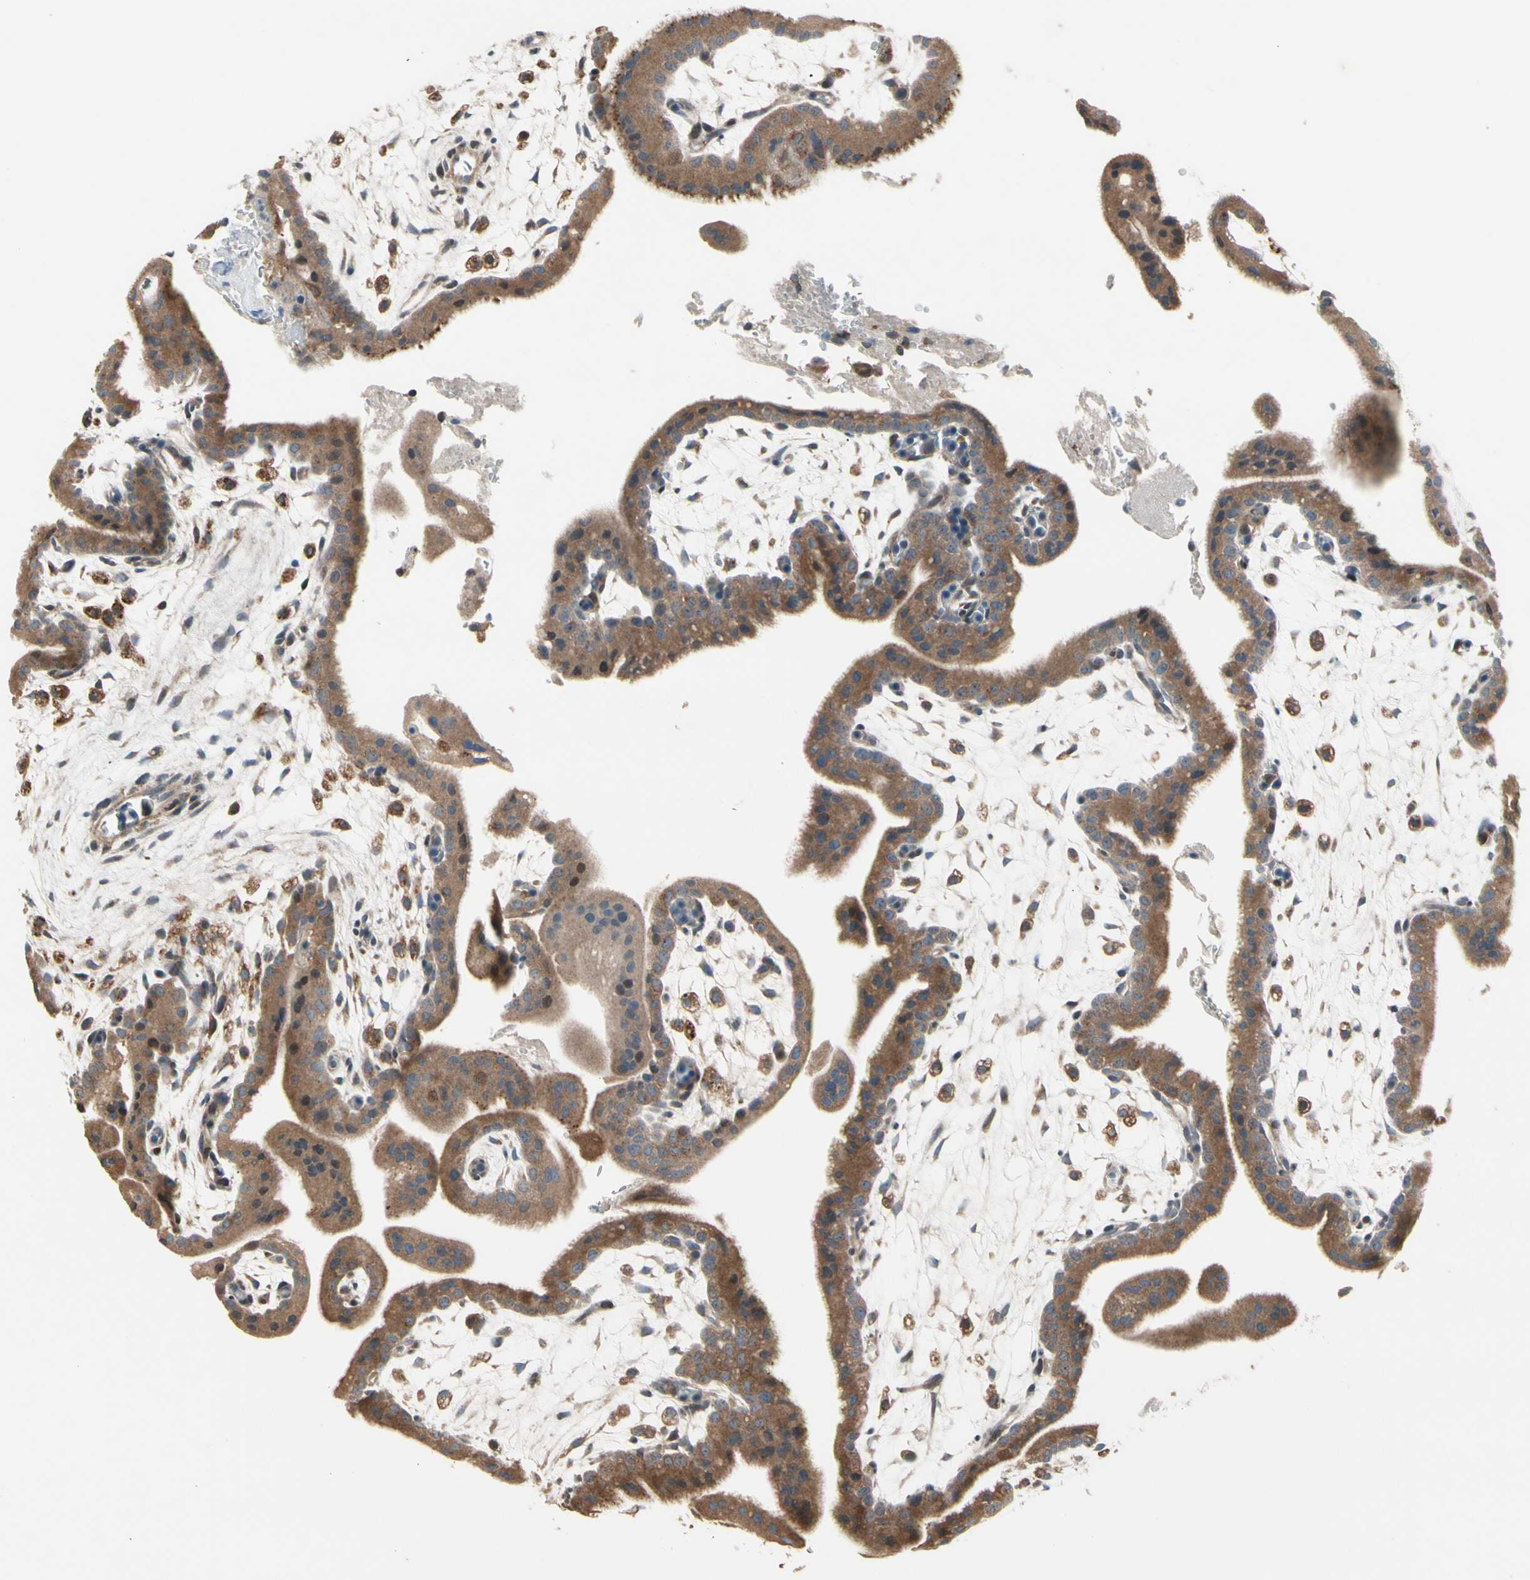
{"staining": {"intensity": "weak", "quantity": "25%-75%", "location": "cytoplasmic/membranous"}, "tissue": "placenta", "cell_type": "Decidual cells", "image_type": "normal", "snomed": [{"axis": "morphology", "description": "Normal tissue, NOS"}, {"axis": "topography", "description": "Placenta"}], "caption": "DAB (3,3'-diaminobenzidine) immunohistochemical staining of normal placenta displays weak cytoplasmic/membranous protein expression in about 25%-75% of decidual cells.", "gene": "SNX29", "patient": {"sex": "female", "age": 35}}